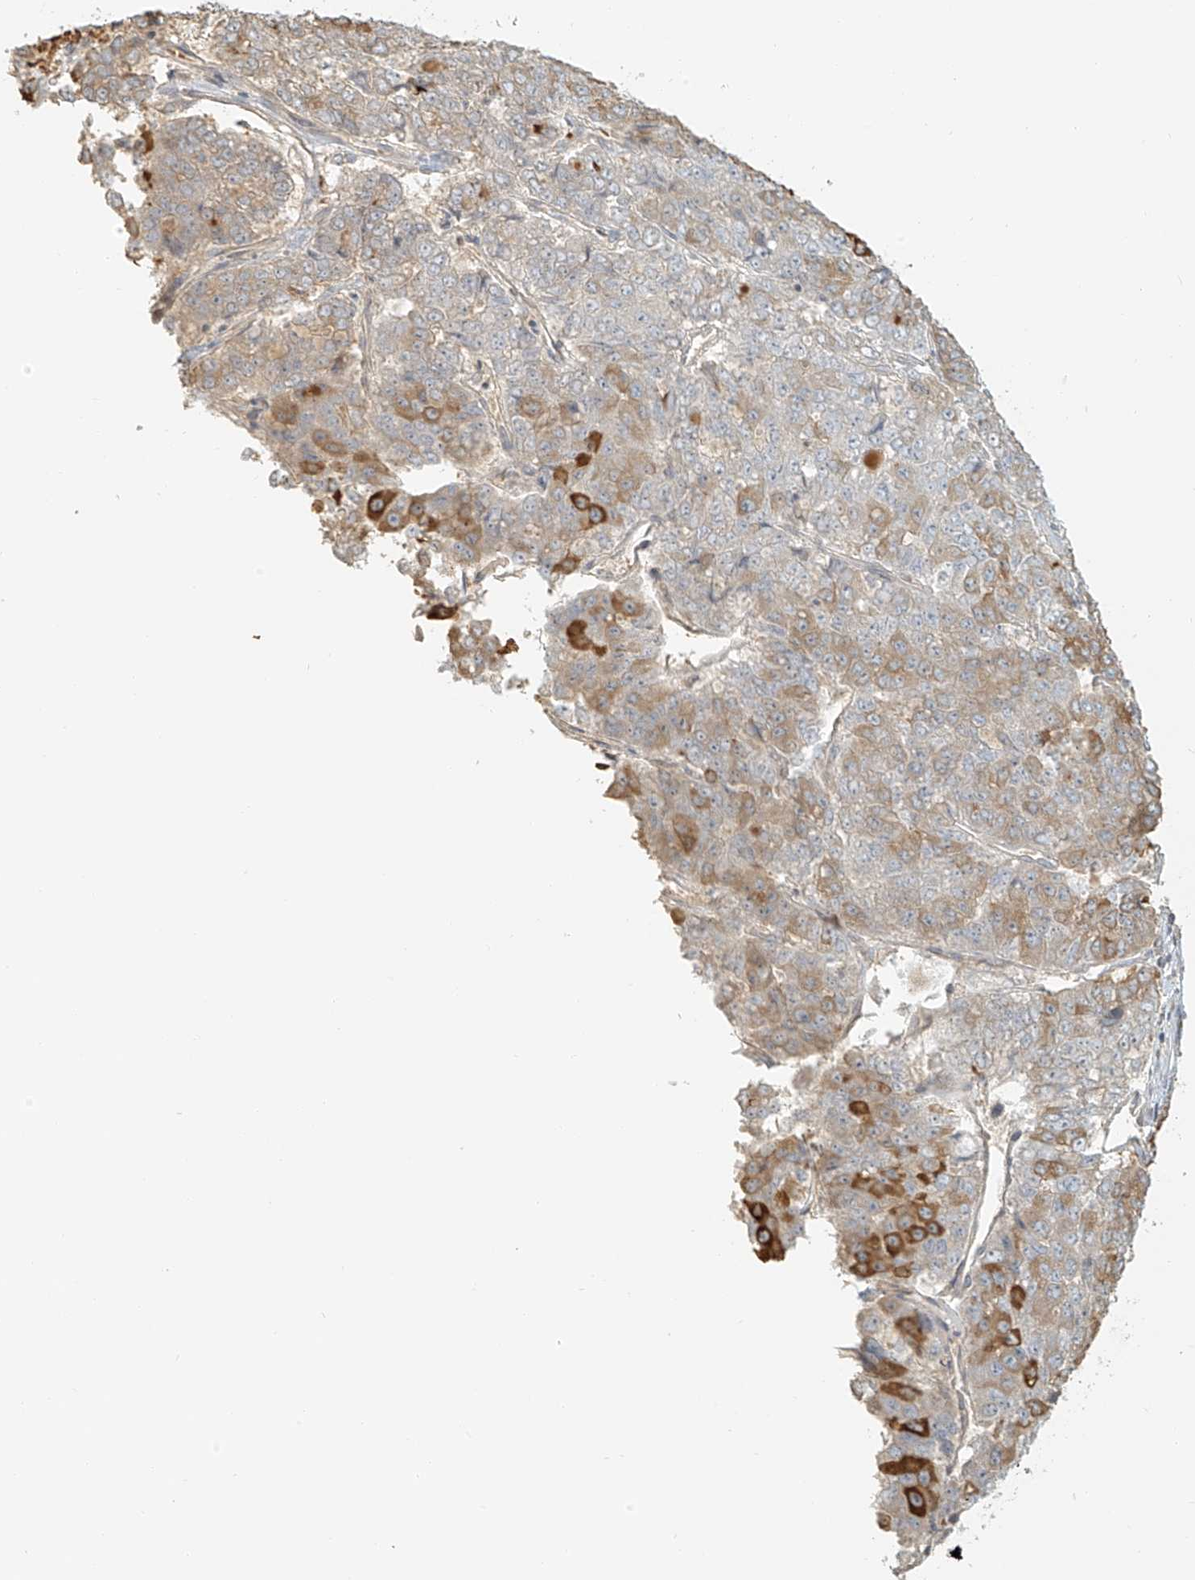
{"staining": {"intensity": "moderate", "quantity": "25%-75%", "location": "cytoplasmic/membranous"}, "tissue": "pancreatic cancer", "cell_type": "Tumor cells", "image_type": "cancer", "snomed": [{"axis": "morphology", "description": "Adenocarcinoma, NOS"}, {"axis": "topography", "description": "Pancreas"}], "caption": "IHC photomicrograph of neoplastic tissue: human pancreatic adenocarcinoma stained using IHC exhibits medium levels of moderate protein expression localized specifically in the cytoplasmic/membranous of tumor cells, appearing as a cytoplasmic/membranous brown color.", "gene": "UPK1B", "patient": {"sex": "male", "age": 50}}